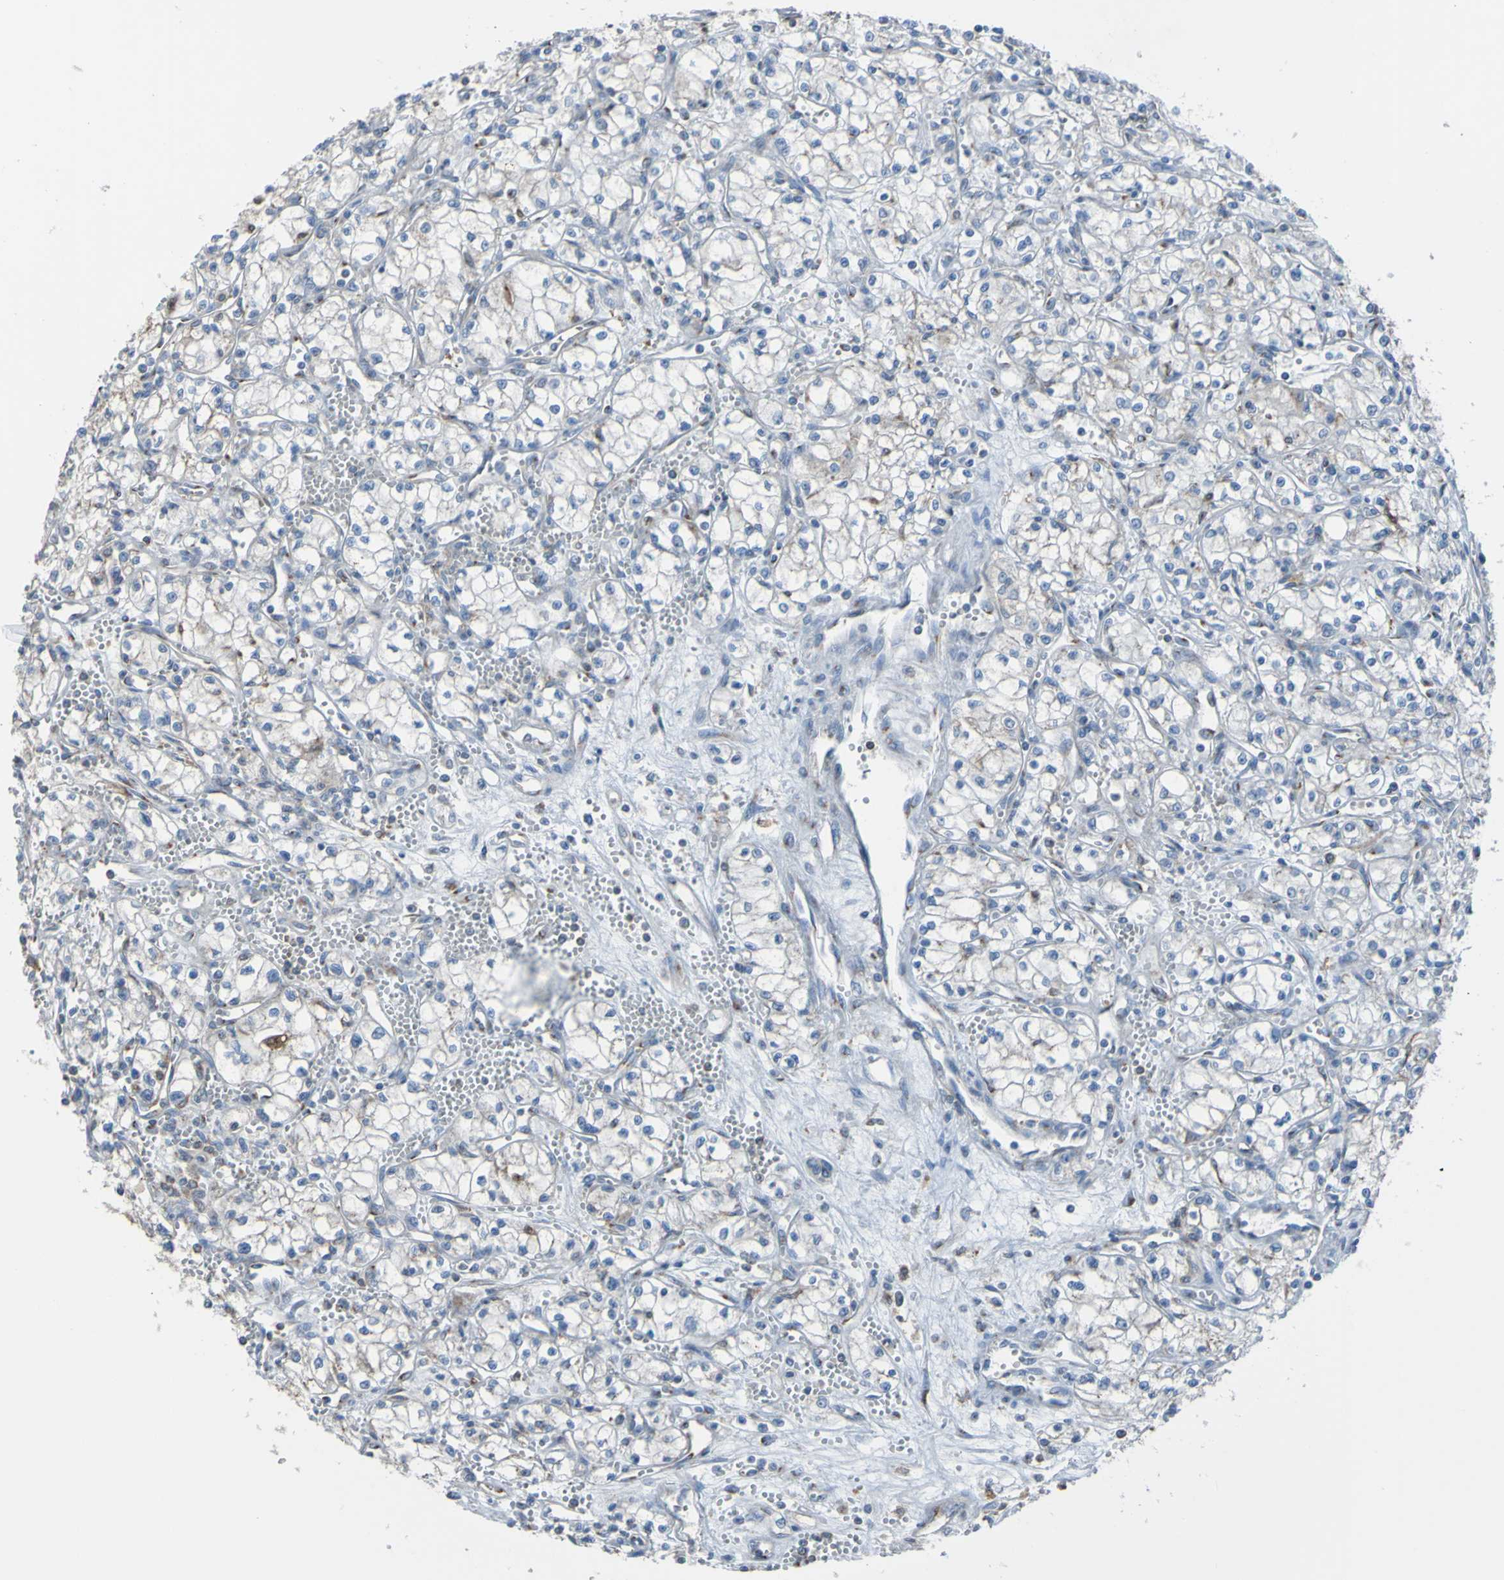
{"staining": {"intensity": "negative", "quantity": "none", "location": "none"}, "tissue": "renal cancer", "cell_type": "Tumor cells", "image_type": "cancer", "snomed": [{"axis": "morphology", "description": "Normal tissue, NOS"}, {"axis": "morphology", "description": "Adenocarcinoma, NOS"}, {"axis": "topography", "description": "Kidney"}], "caption": "Renal cancer was stained to show a protein in brown. There is no significant positivity in tumor cells.", "gene": "MINAR1", "patient": {"sex": "male", "age": 59}}